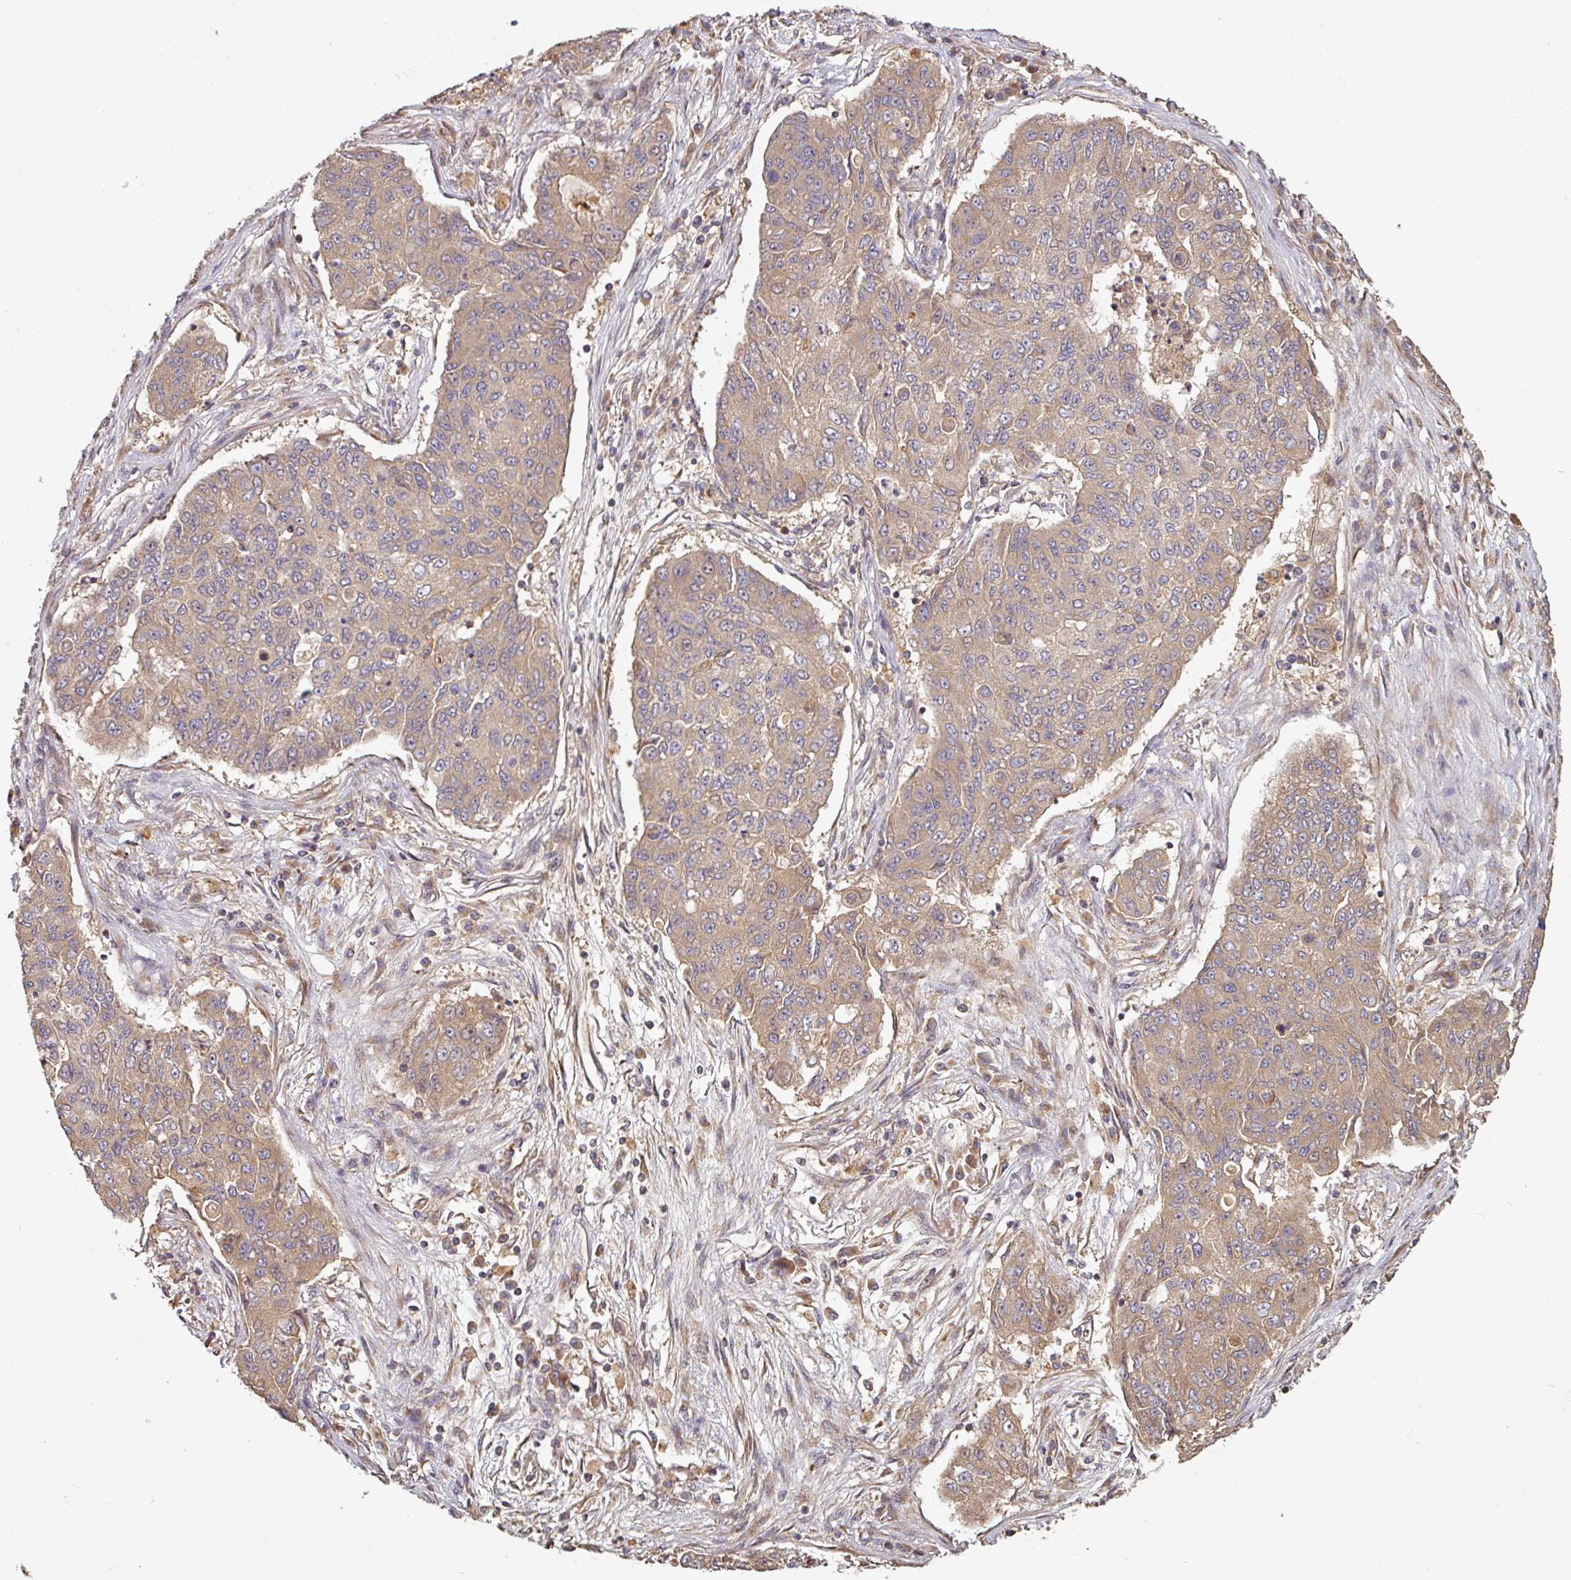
{"staining": {"intensity": "weak", "quantity": ">75%", "location": "cytoplasmic/membranous"}, "tissue": "lung cancer", "cell_type": "Tumor cells", "image_type": "cancer", "snomed": [{"axis": "morphology", "description": "Squamous cell carcinoma, NOS"}, {"axis": "topography", "description": "Lung"}], "caption": "This micrograph shows squamous cell carcinoma (lung) stained with immunohistochemistry to label a protein in brown. The cytoplasmic/membranous of tumor cells show weak positivity for the protein. Nuclei are counter-stained blue.", "gene": "SIK1", "patient": {"sex": "male", "age": 74}}